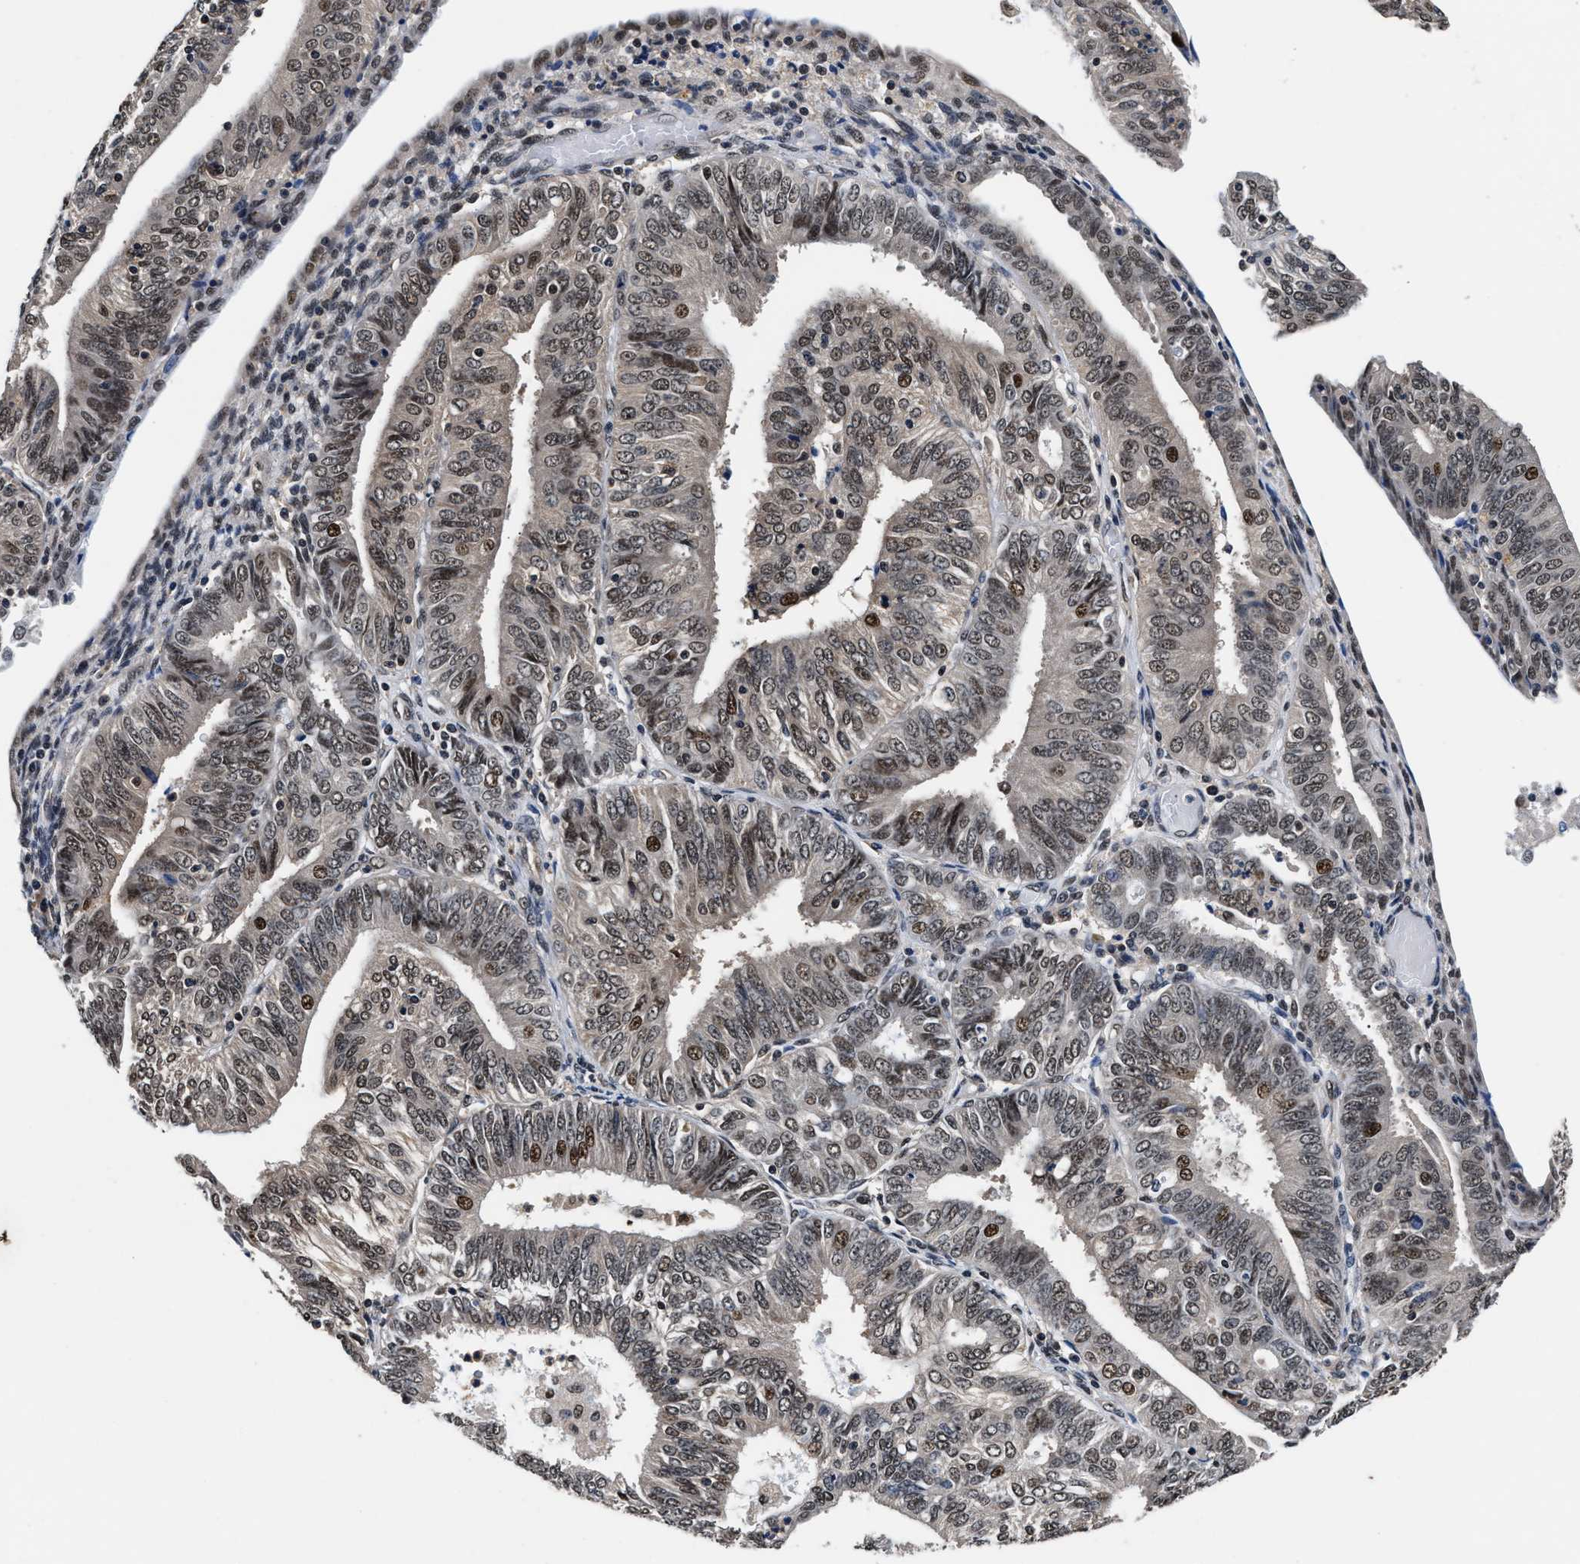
{"staining": {"intensity": "moderate", "quantity": "25%-75%", "location": "nuclear"}, "tissue": "endometrial cancer", "cell_type": "Tumor cells", "image_type": "cancer", "snomed": [{"axis": "morphology", "description": "Adenocarcinoma, NOS"}, {"axis": "topography", "description": "Endometrium"}], "caption": "A micrograph showing moderate nuclear positivity in about 25%-75% of tumor cells in adenocarcinoma (endometrial), as visualized by brown immunohistochemical staining.", "gene": "USP16", "patient": {"sex": "female", "age": 58}}